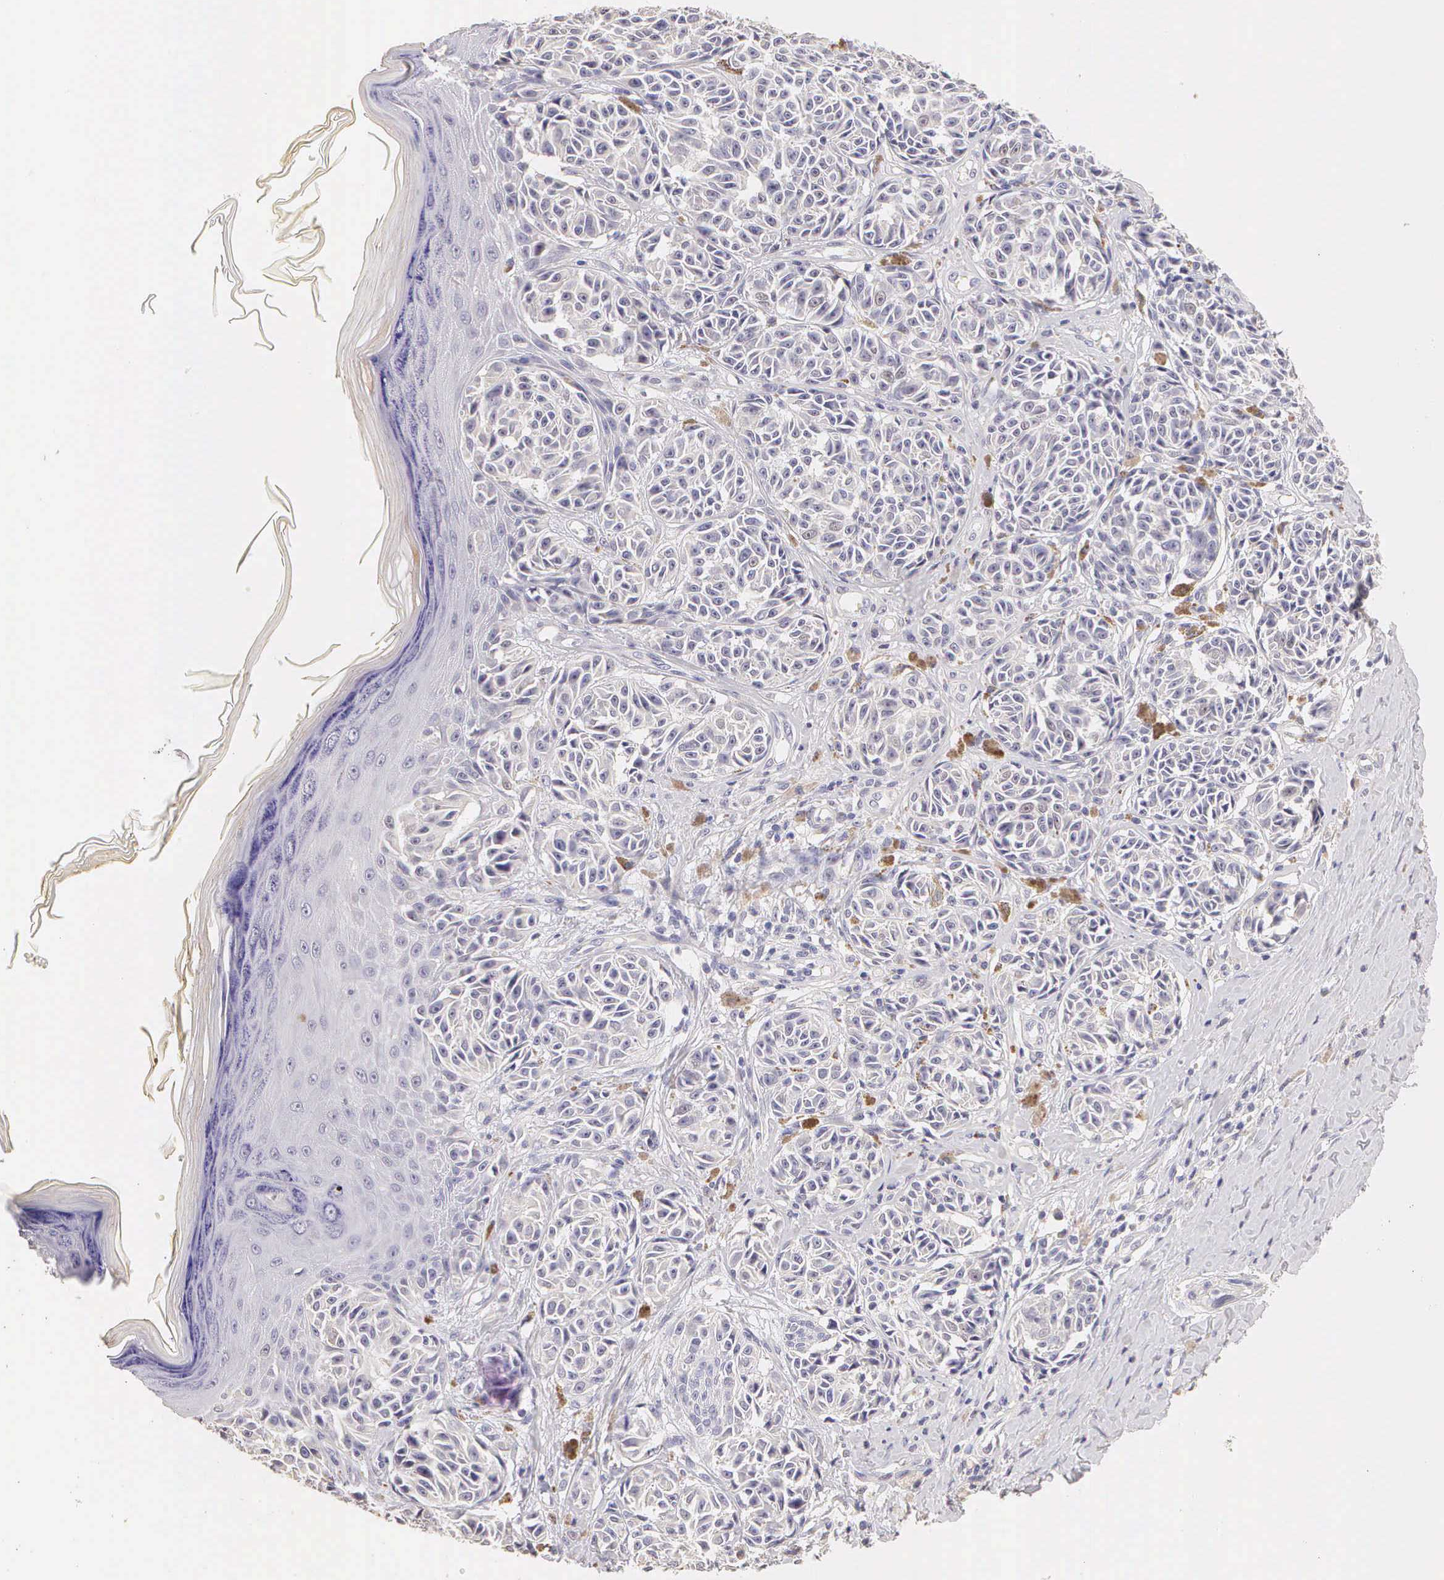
{"staining": {"intensity": "negative", "quantity": "none", "location": "none"}, "tissue": "melanoma", "cell_type": "Tumor cells", "image_type": "cancer", "snomed": [{"axis": "morphology", "description": "Malignant melanoma, NOS"}, {"axis": "topography", "description": "Skin"}], "caption": "Tumor cells show no significant protein positivity in melanoma.", "gene": "ESR1", "patient": {"sex": "male", "age": 49}}